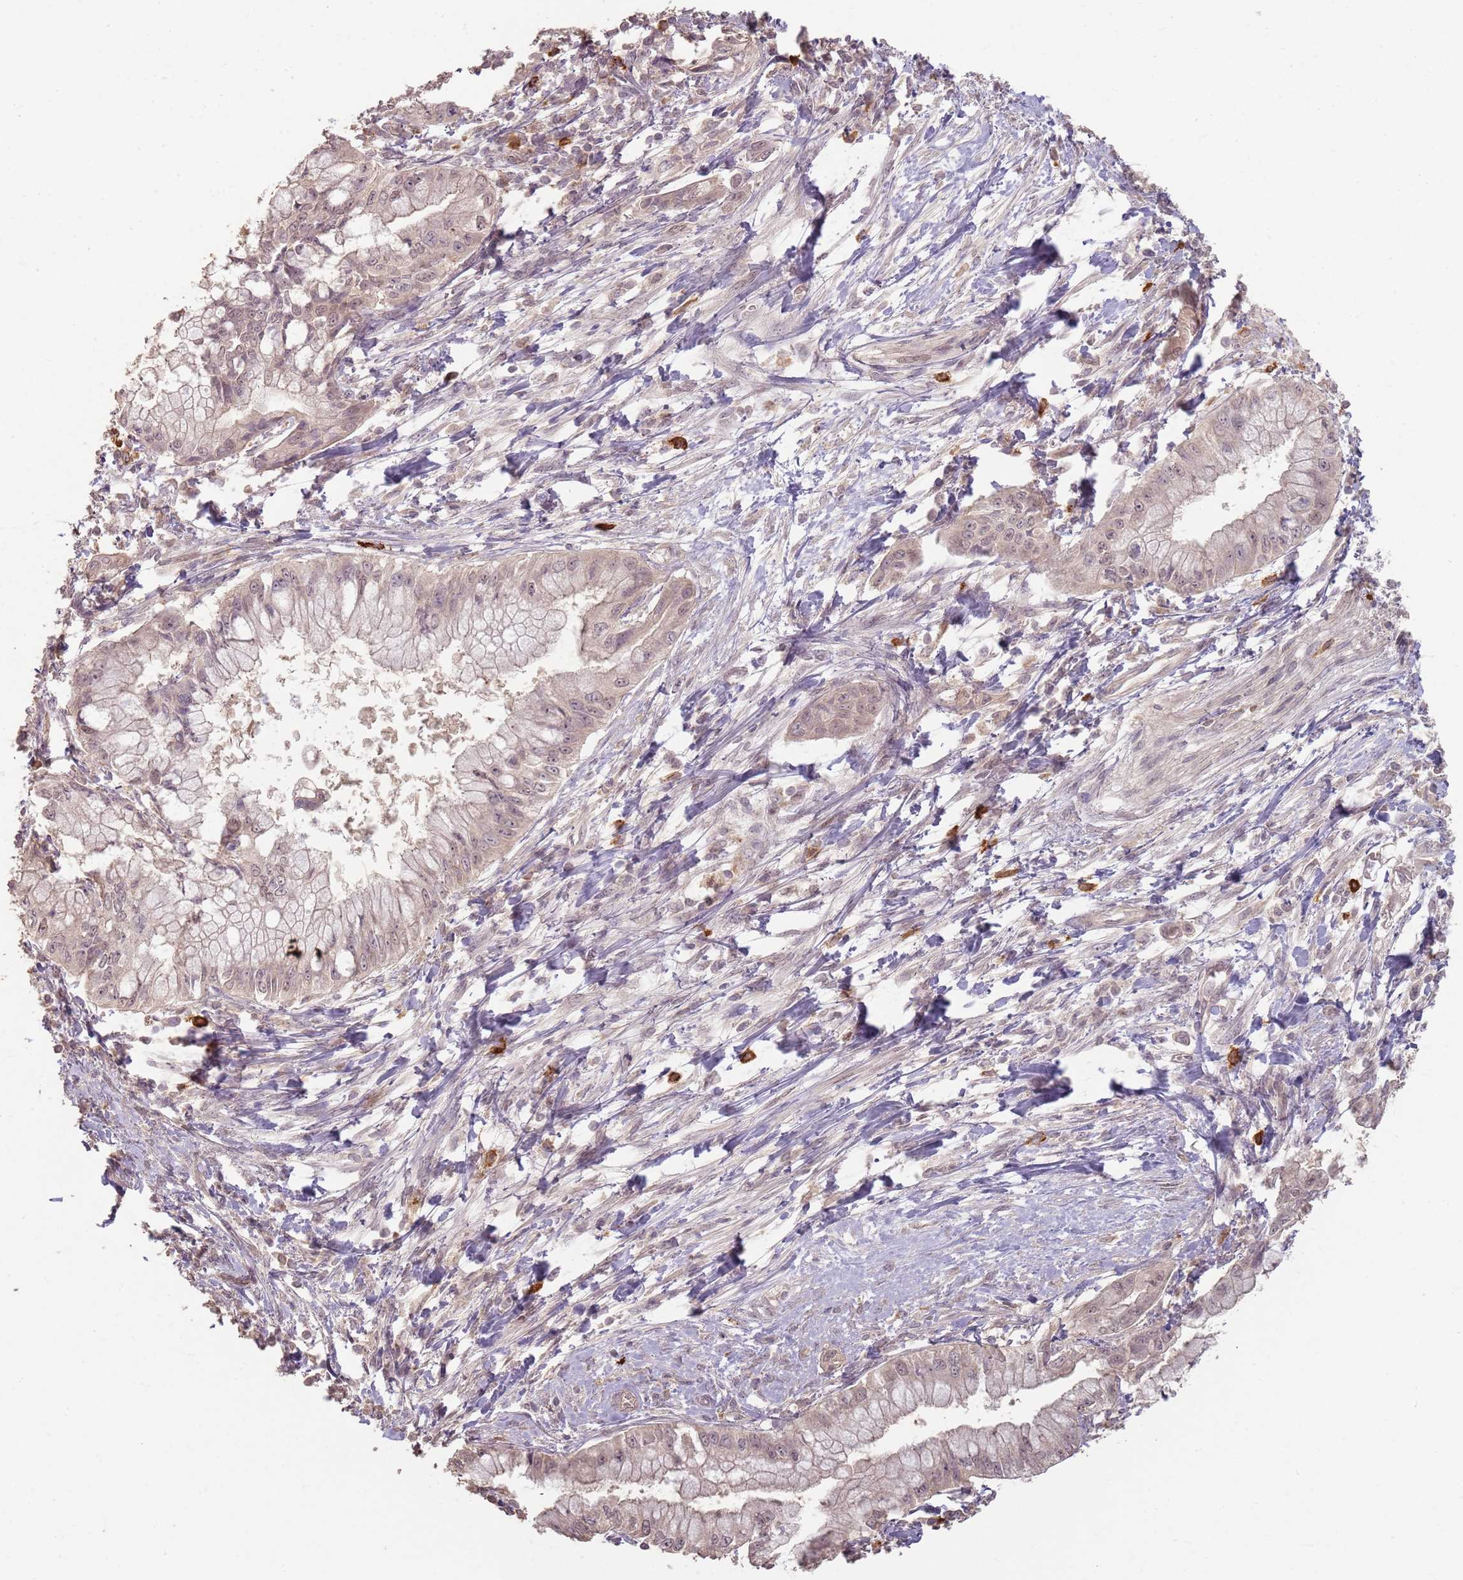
{"staining": {"intensity": "weak", "quantity": ">75%", "location": "cytoplasmic/membranous,nuclear"}, "tissue": "pancreatic cancer", "cell_type": "Tumor cells", "image_type": "cancer", "snomed": [{"axis": "morphology", "description": "Adenocarcinoma, NOS"}, {"axis": "topography", "description": "Pancreas"}], "caption": "A micrograph showing weak cytoplasmic/membranous and nuclear positivity in about >75% of tumor cells in pancreatic cancer, as visualized by brown immunohistochemical staining.", "gene": "CCDC168", "patient": {"sex": "male", "age": 48}}